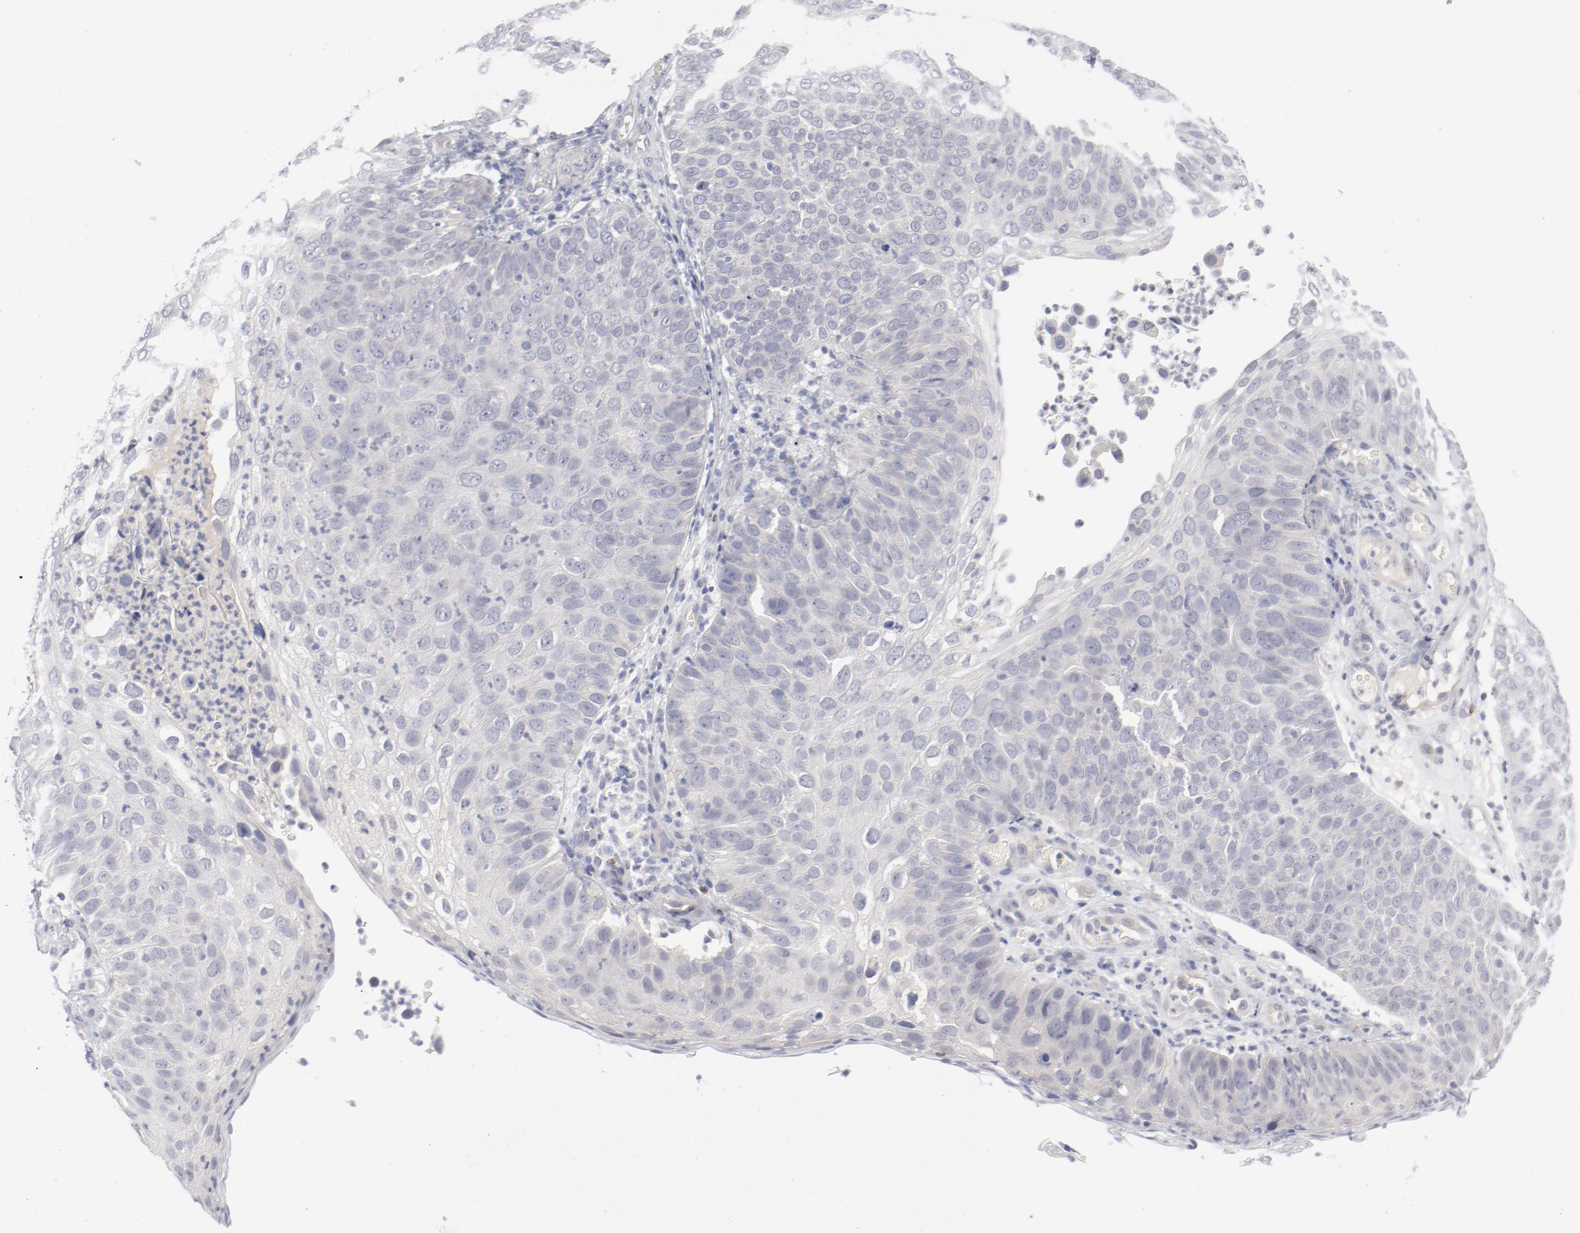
{"staining": {"intensity": "negative", "quantity": "none", "location": "none"}, "tissue": "skin cancer", "cell_type": "Tumor cells", "image_type": "cancer", "snomed": [{"axis": "morphology", "description": "Squamous cell carcinoma, NOS"}, {"axis": "topography", "description": "Skin"}], "caption": "Immunohistochemistry (IHC) of human skin squamous cell carcinoma exhibits no staining in tumor cells.", "gene": "SH3BGR", "patient": {"sex": "male", "age": 87}}